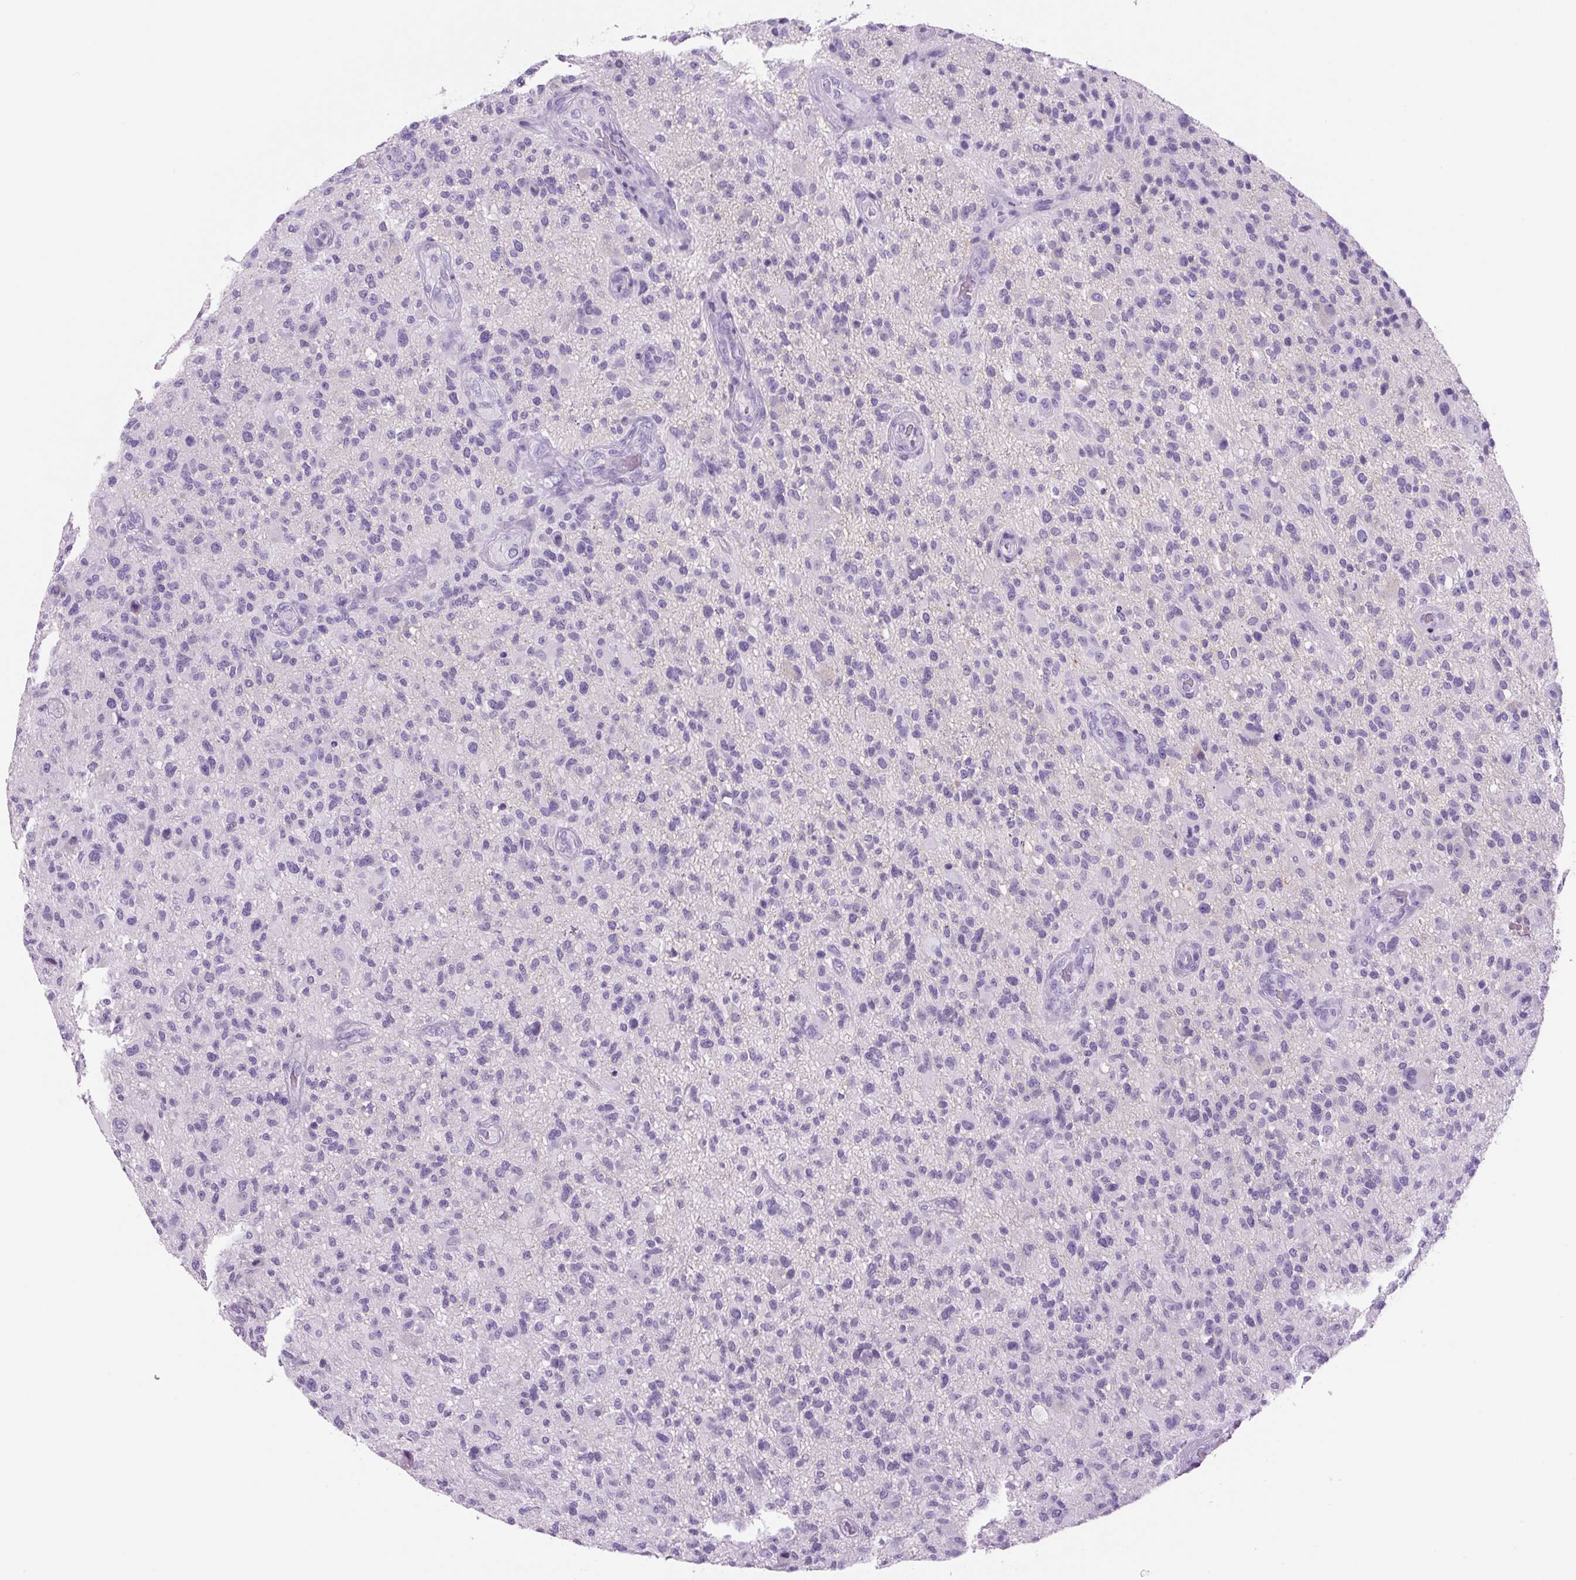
{"staining": {"intensity": "negative", "quantity": "none", "location": "none"}, "tissue": "glioma", "cell_type": "Tumor cells", "image_type": "cancer", "snomed": [{"axis": "morphology", "description": "Glioma, malignant, High grade"}, {"axis": "topography", "description": "Brain"}], "caption": "Immunohistochemistry of high-grade glioma (malignant) shows no positivity in tumor cells. Nuclei are stained in blue.", "gene": "PRRT1", "patient": {"sex": "male", "age": 47}}